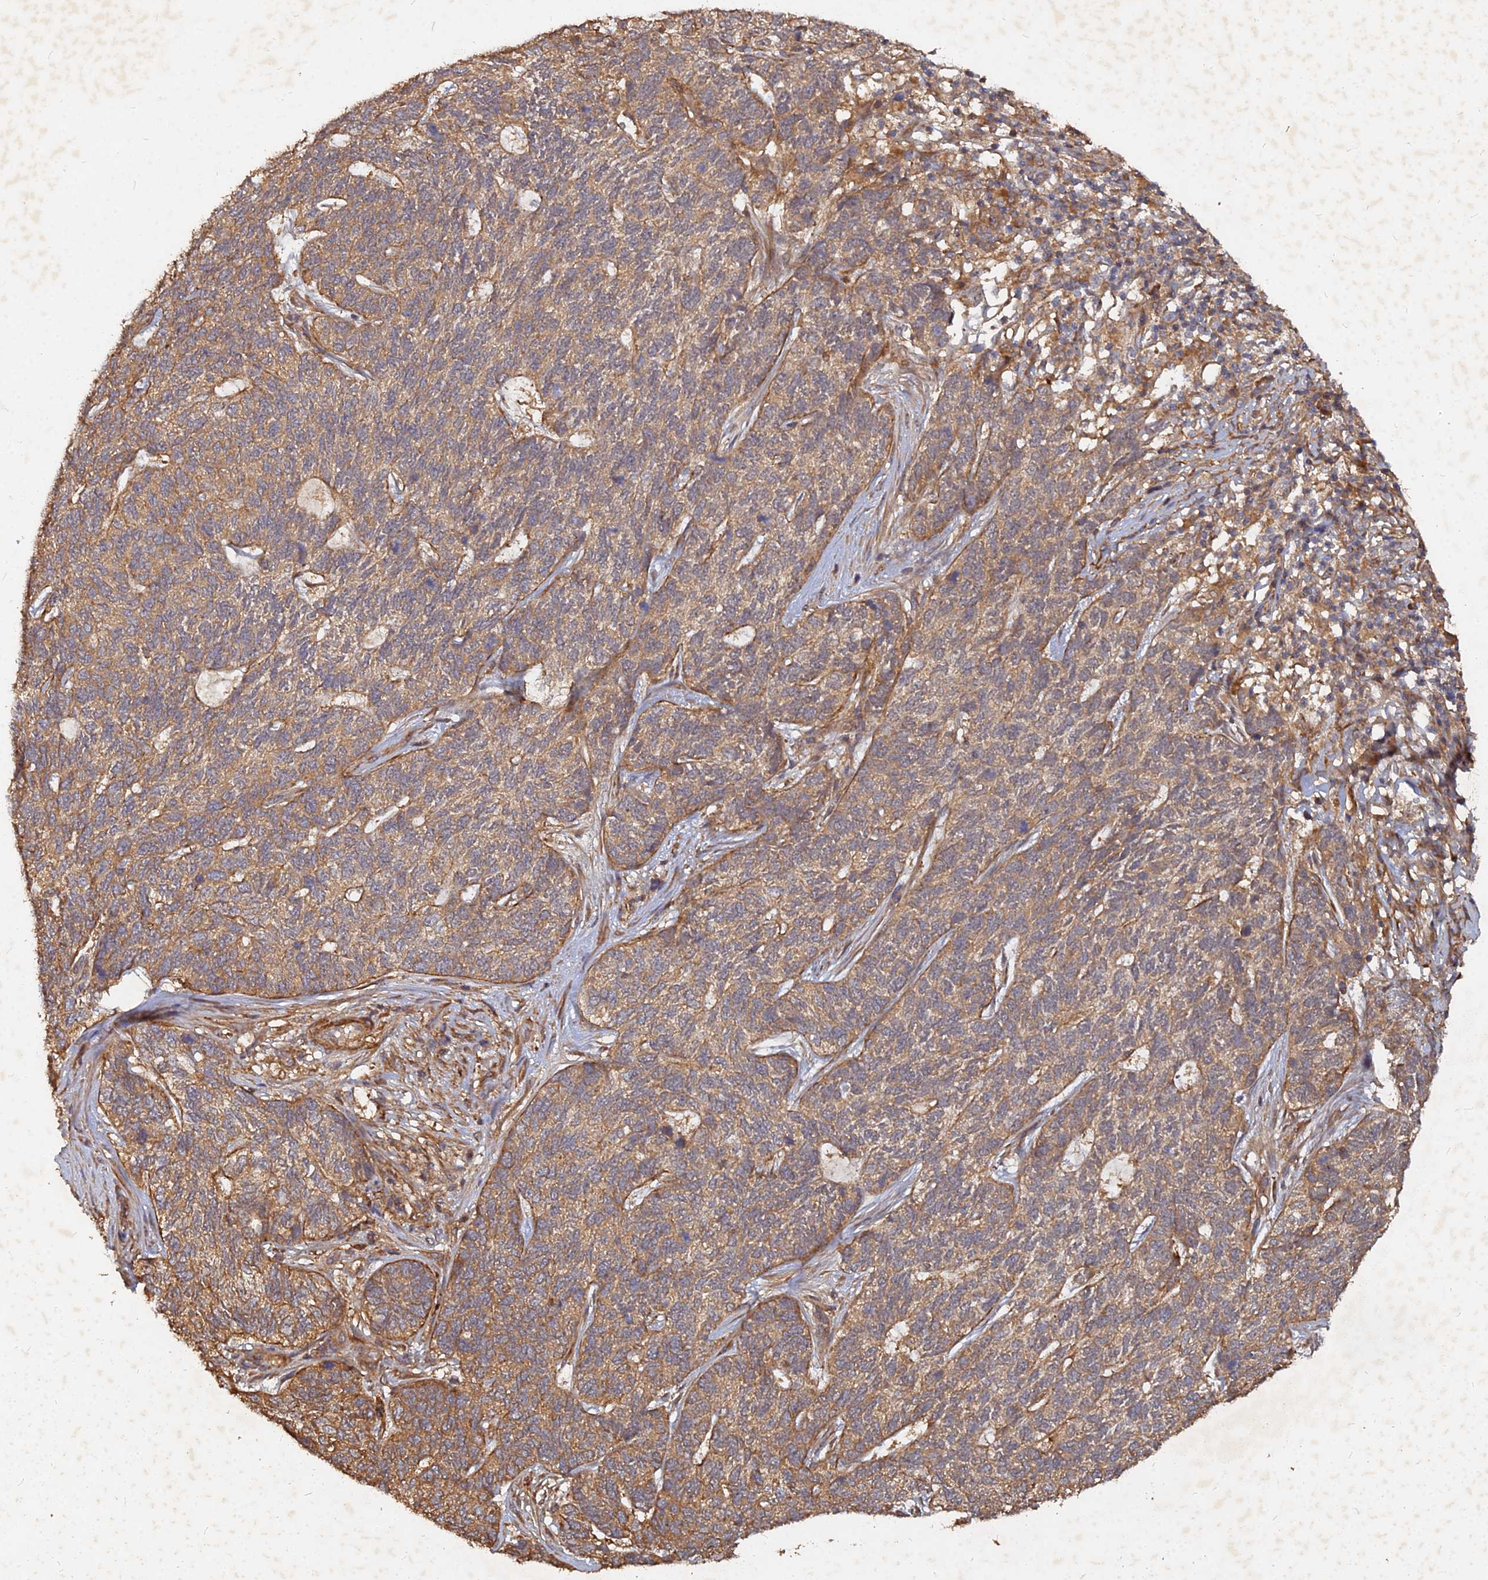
{"staining": {"intensity": "moderate", "quantity": ">75%", "location": "cytoplasmic/membranous"}, "tissue": "skin cancer", "cell_type": "Tumor cells", "image_type": "cancer", "snomed": [{"axis": "morphology", "description": "Basal cell carcinoma"}, {"axis": "topography", "description": "Skin"}], "caption": "Basal cell carcinoma (skin) tissue demonstrates moderate cytoplasmic/membranous expression in approximately >75% of tumor cells", "gene": "UBE2W", "patient": {"sex": "female", "age": 65}}